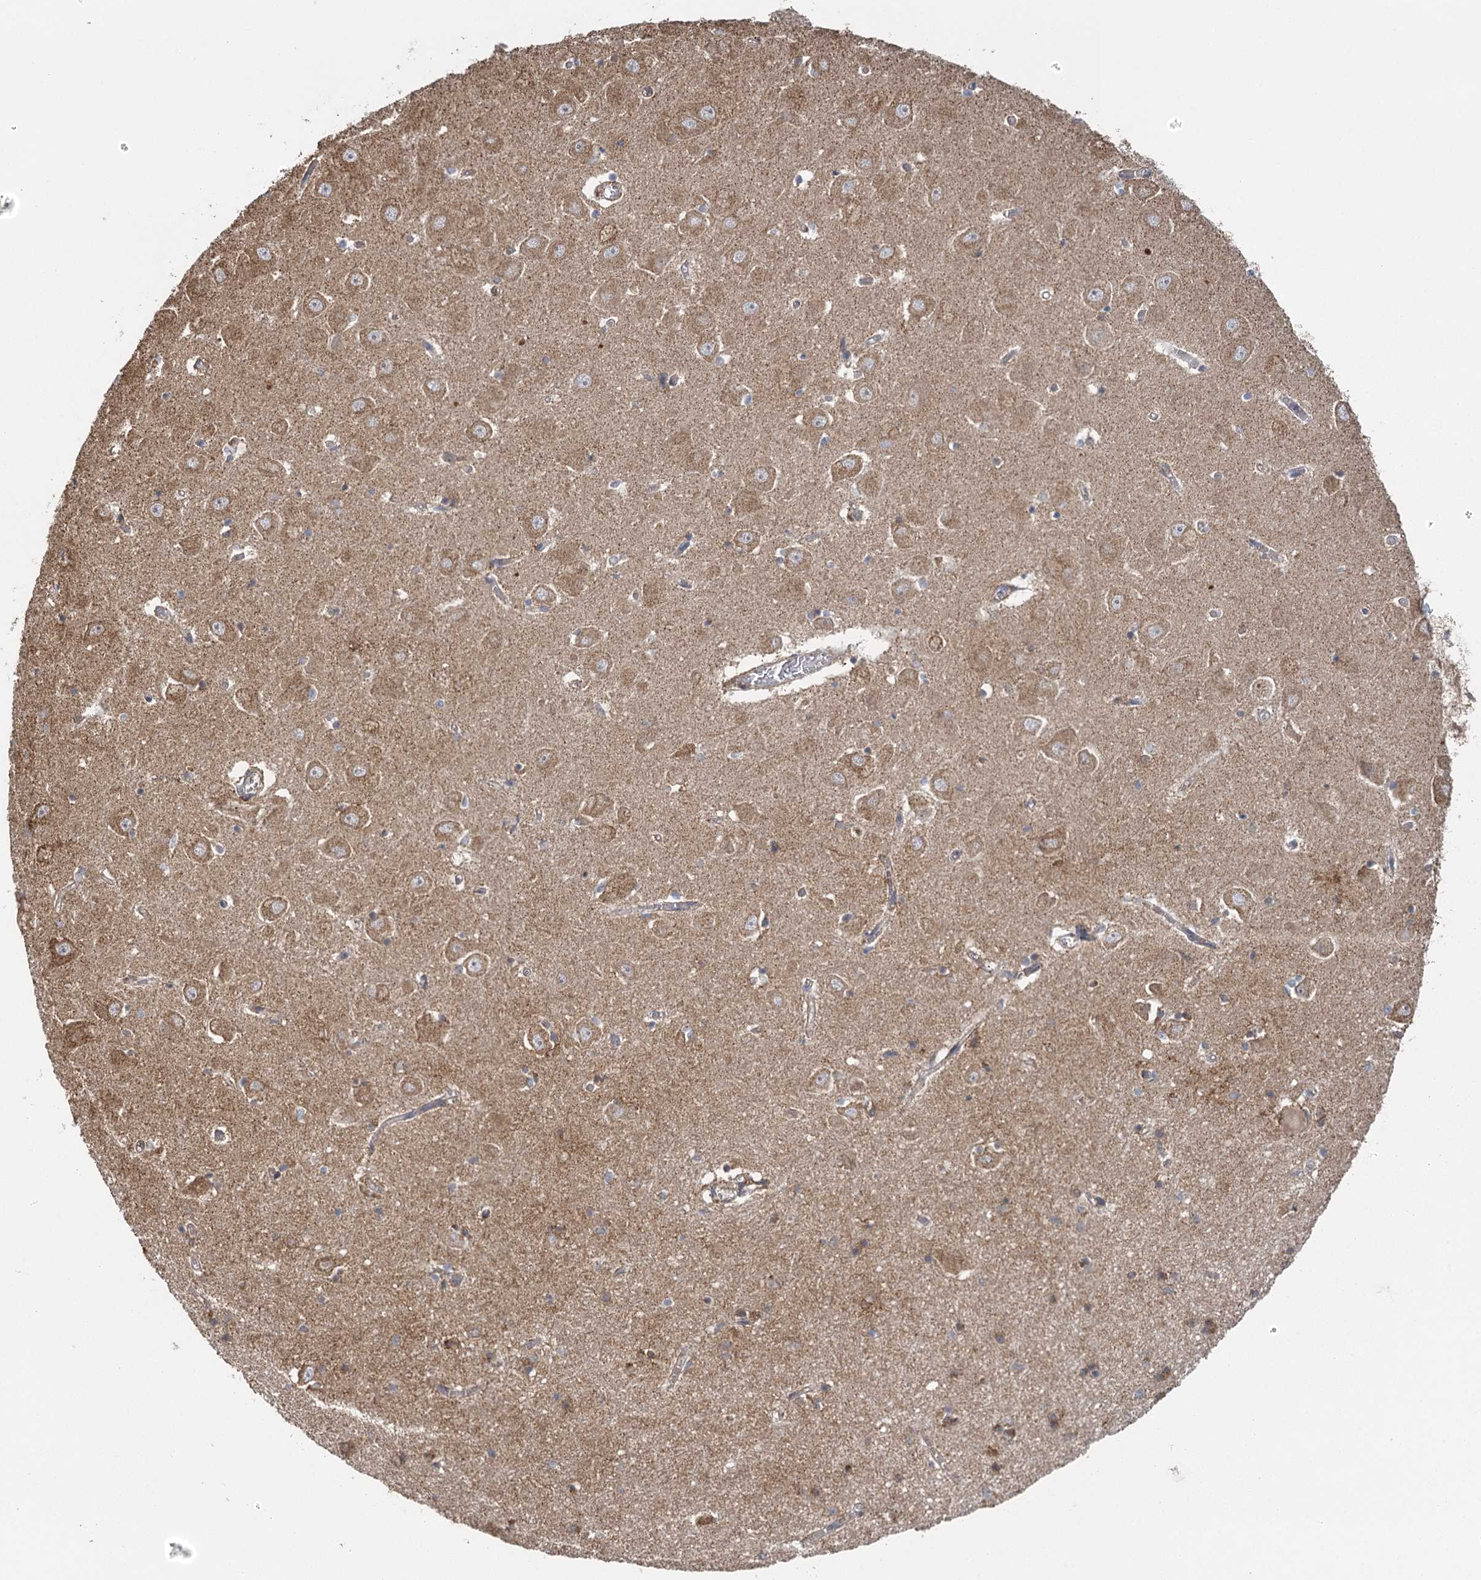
{"staining": {"intensity": "moderate", "quantity": "<25%", "location": "cytoplasmic/membranous"}, "tissue": "hippocampus", "cell_type": "Glial cells", "image_type": "normal", "snomed": [{"axis": "morphology", "description": "Normal tissue, NOS"}, {"axis": "topography", "description": "Hippocampus"}], "caption": "Immunohistochemical staining of benign hippocampus displays moderate cytoplasmic/membranous protein expression in approximately <25% of glial cells.", "gene": "IL11RA", "patient": {"sex": "male", "age": 70}}